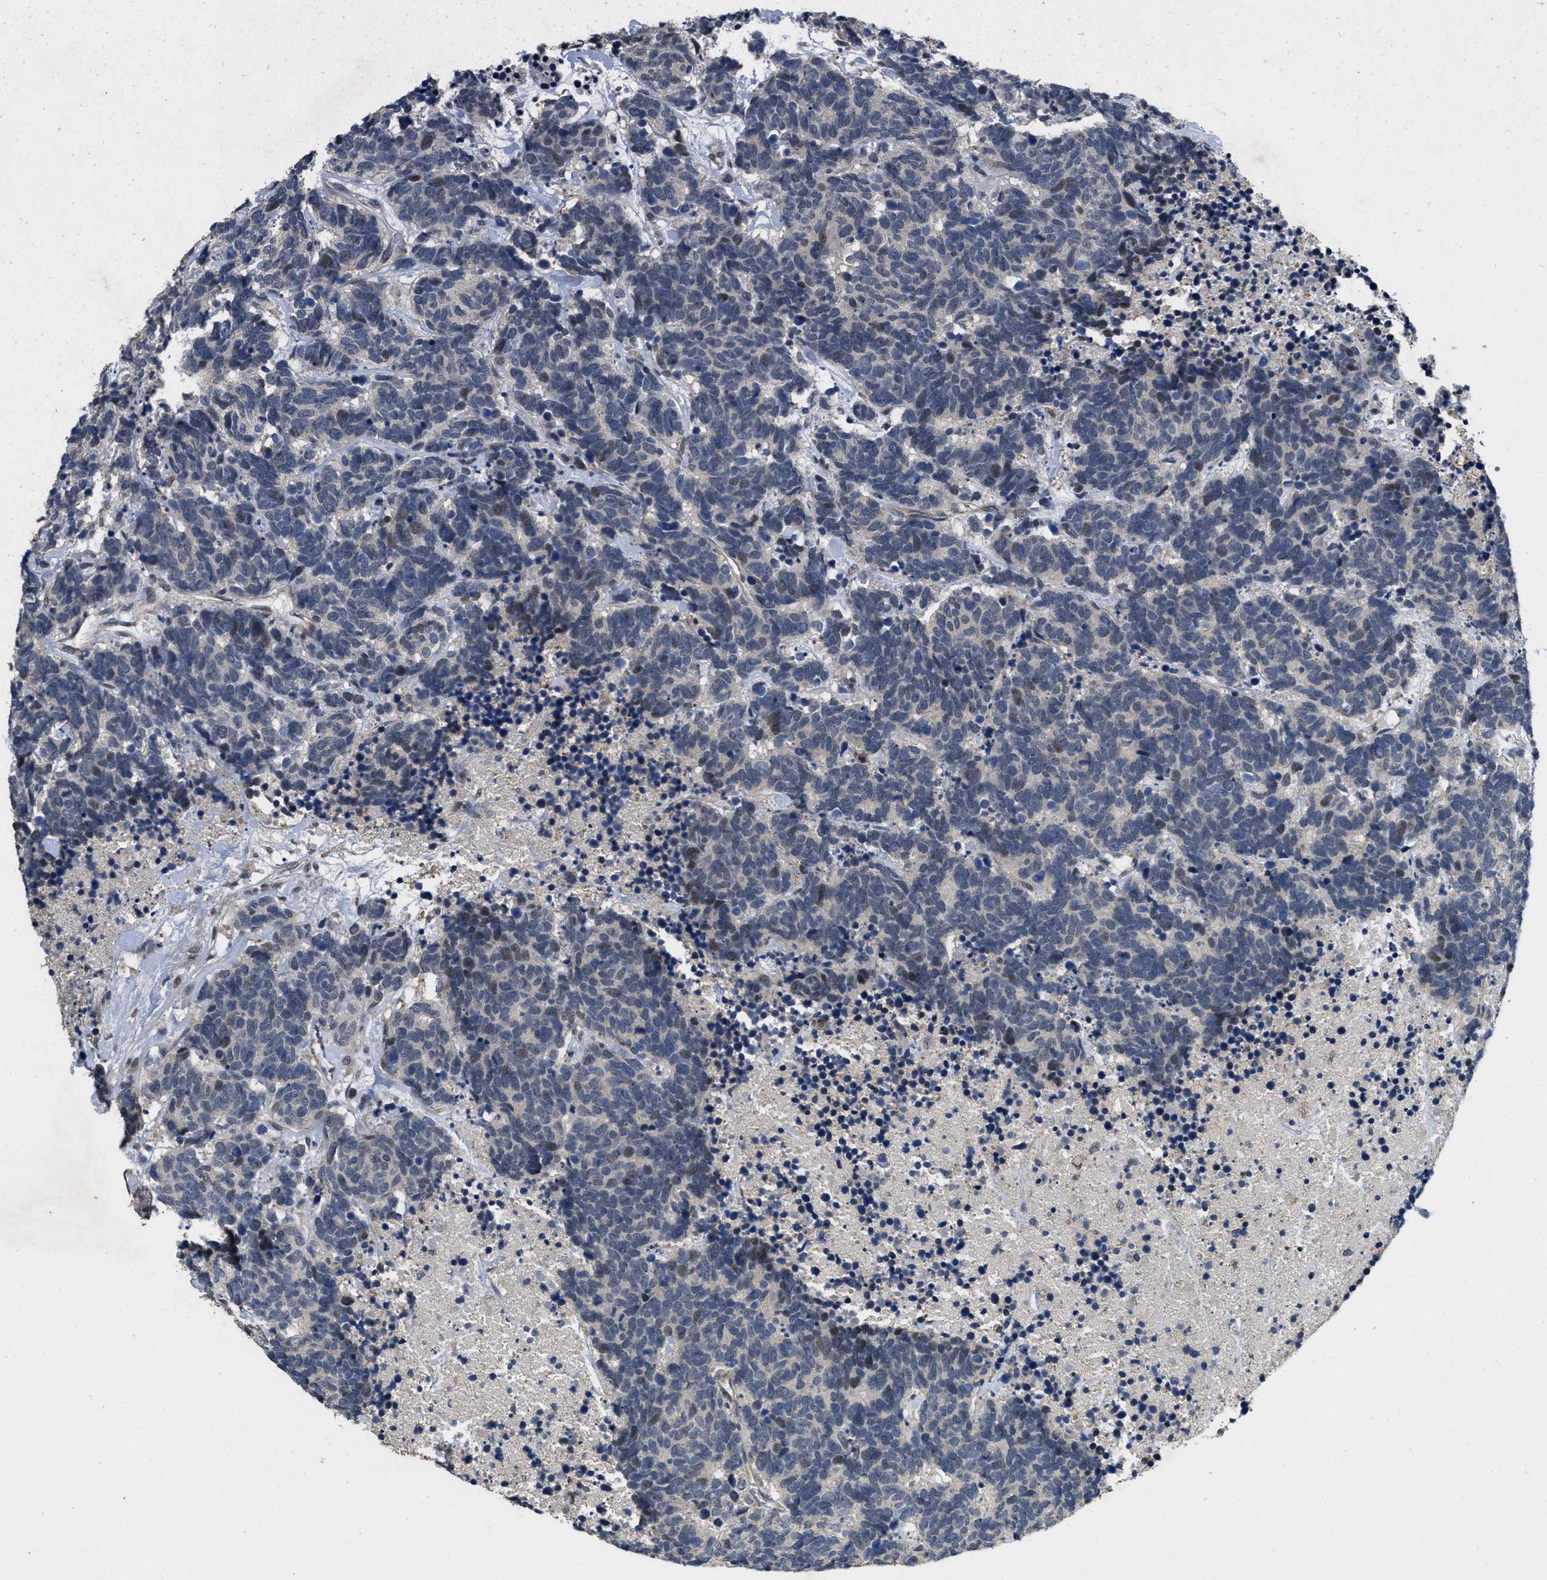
{"staining": {"intensity": "weak", "quantity": "<25%", "location": "nuclear"}, "tissue": "carcinoid", "cell_type": "Tumor cells", "image_type": "cancer", "snomed": [{"axis": "morphology", "description": "Carcinoma, NOS"}, {"axis": "morphology", "description": "Carcinoid, malignant, NOS"}, {"axis": "topography", "description": "Urinary bladder"}], "caption": "Tumor cells show no significant positivity in carcinoma.", "gene": "PAPOLG", "patient": {"sex": "male", "age": 57}}